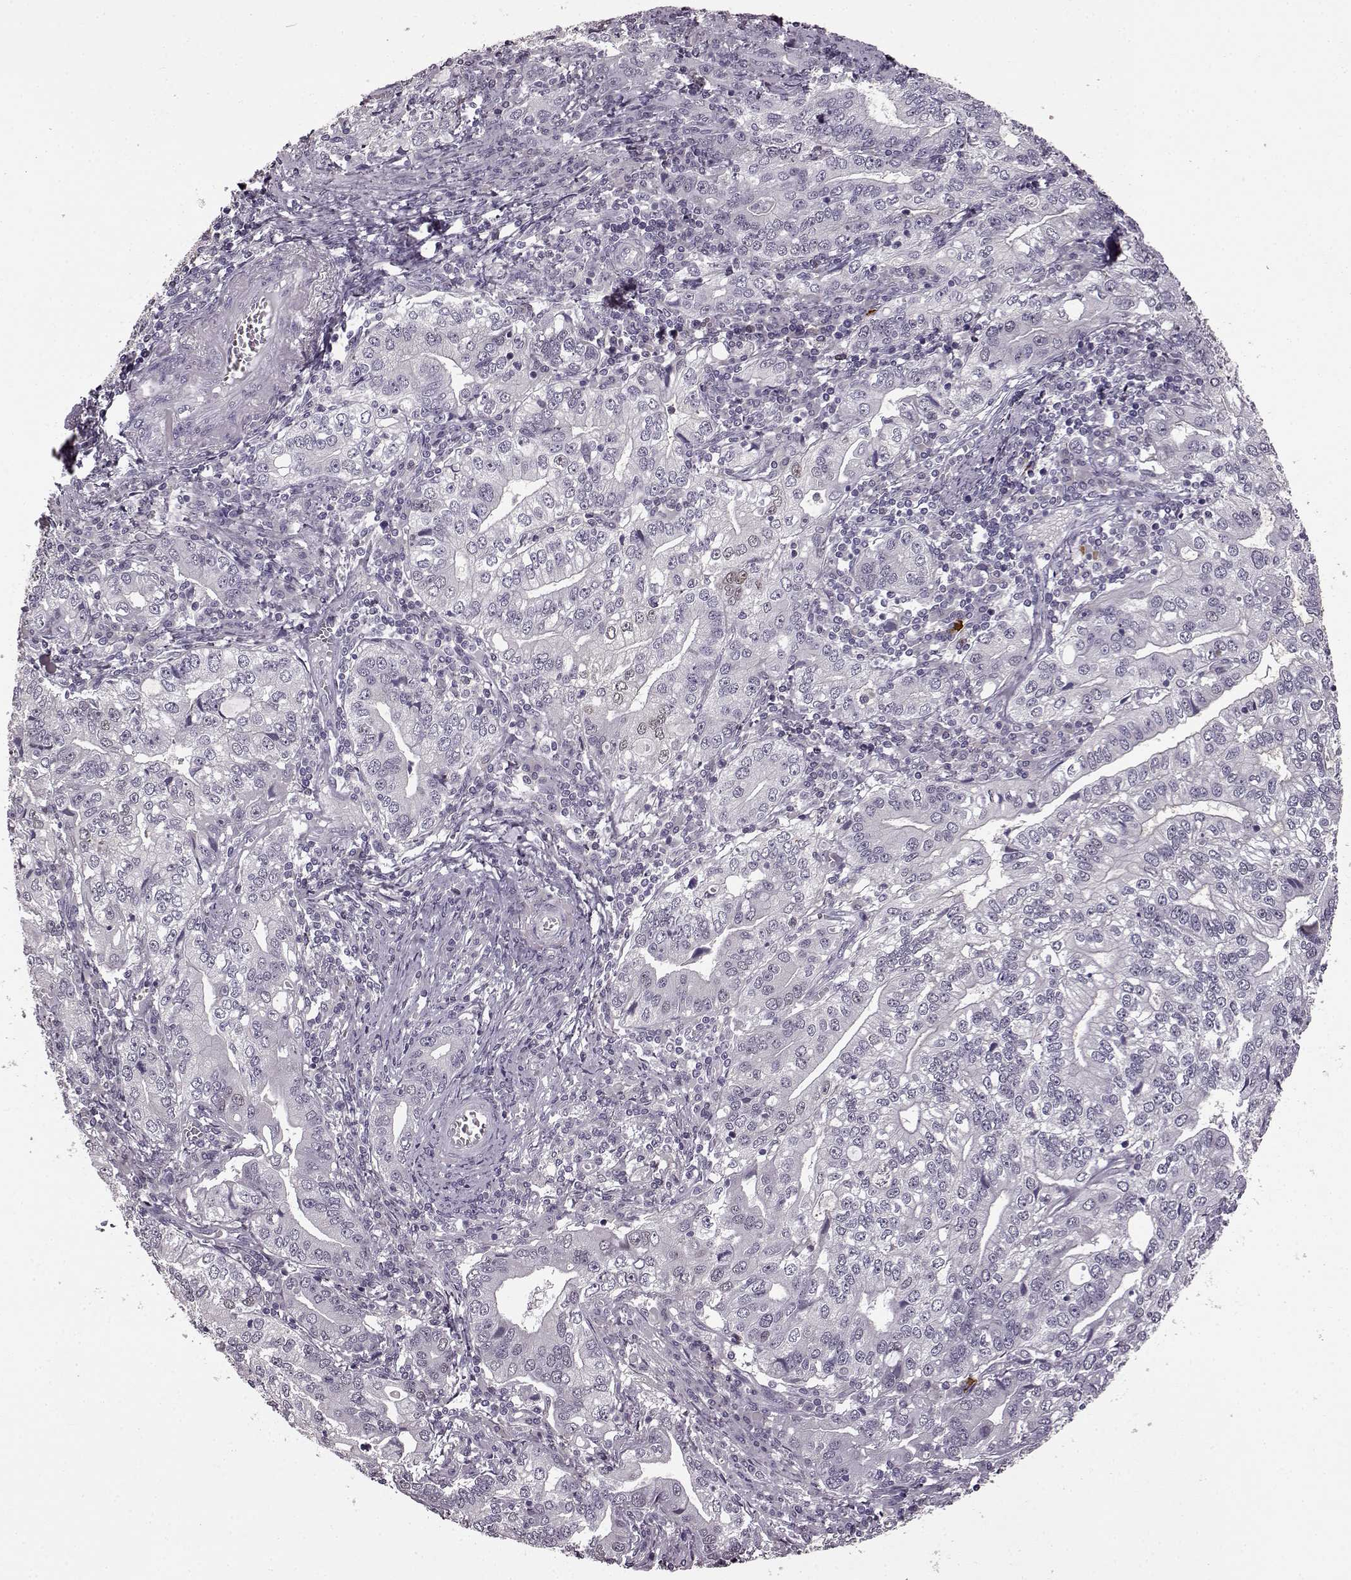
{"staining": {"intensity": "negative", "quantity": "none", "location": "none"}, "tissue": "stomach cancer", "cell_type": "Tumor cells", "image_type": "cancer", "snomed": [{"axis": "morphology", "description": "Adenocarcinoma, NOS"}, {"axis": "topography", "description": "Stomach, lower"}], "caption": "This is an immunohistochemistry image of stomach cancer. There is no staining in tumor cells.", "gene": "CNGA3", "patient": {"sex": "female", "age": 72}}